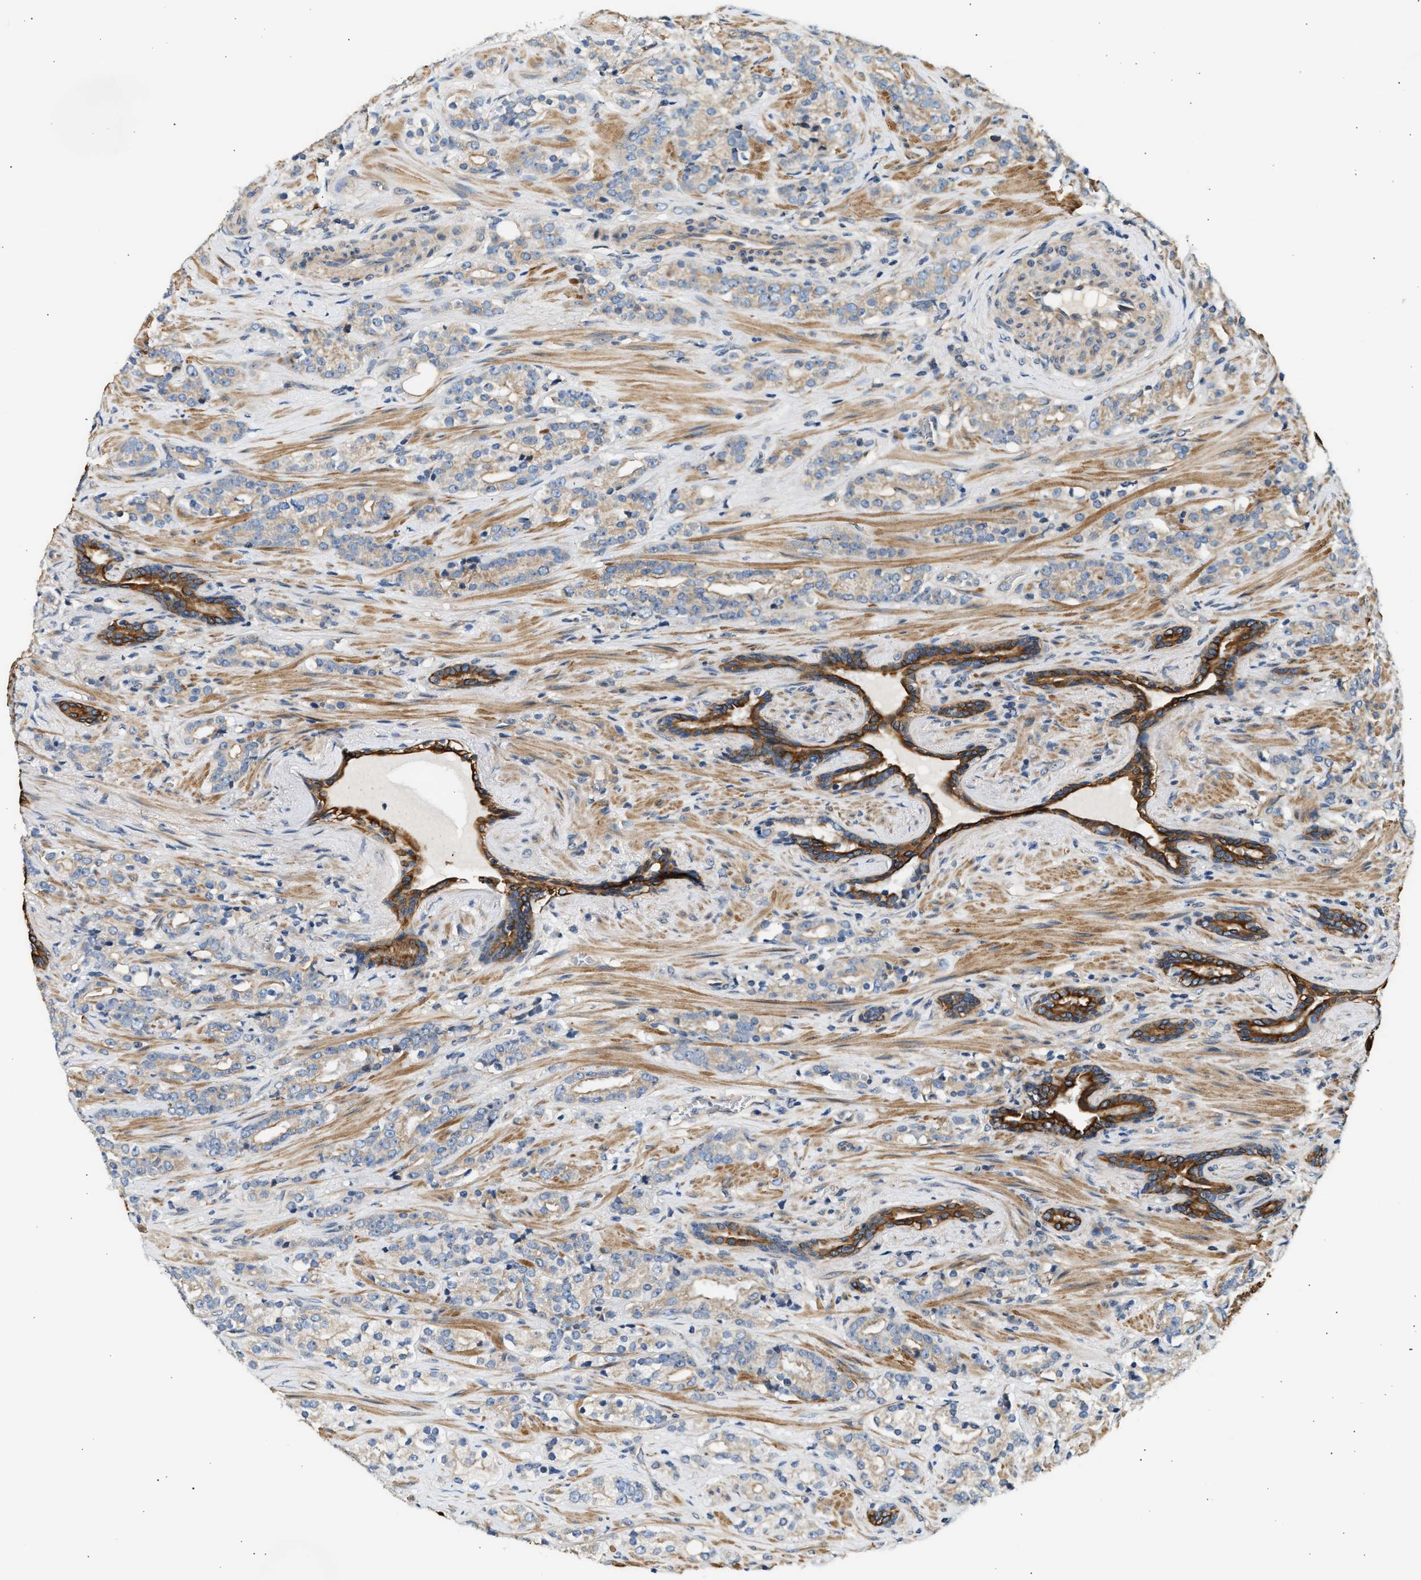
{"staining": {"intensity": "weak", "quantity": "25%-75%", "location": "cytoplasmic/membranous"}, "tissue": "prostate cancer", "cell_type": "Tumor cells", "image_type": "cancer", "snomed": [{"axis": "morphology", "description": "Adenocarcinoma, High grade"}, {"axis": "topography", "description": "Prostate"}], "caption": "Tumor cells reveal weak cytoplasmic/membranous expression in approximately 25%-75% of cells in prostate cancer (adenocarcinoma (high-grade)).", "gene": "WDR31", "patient": {"sex": "male", "age": 71}}